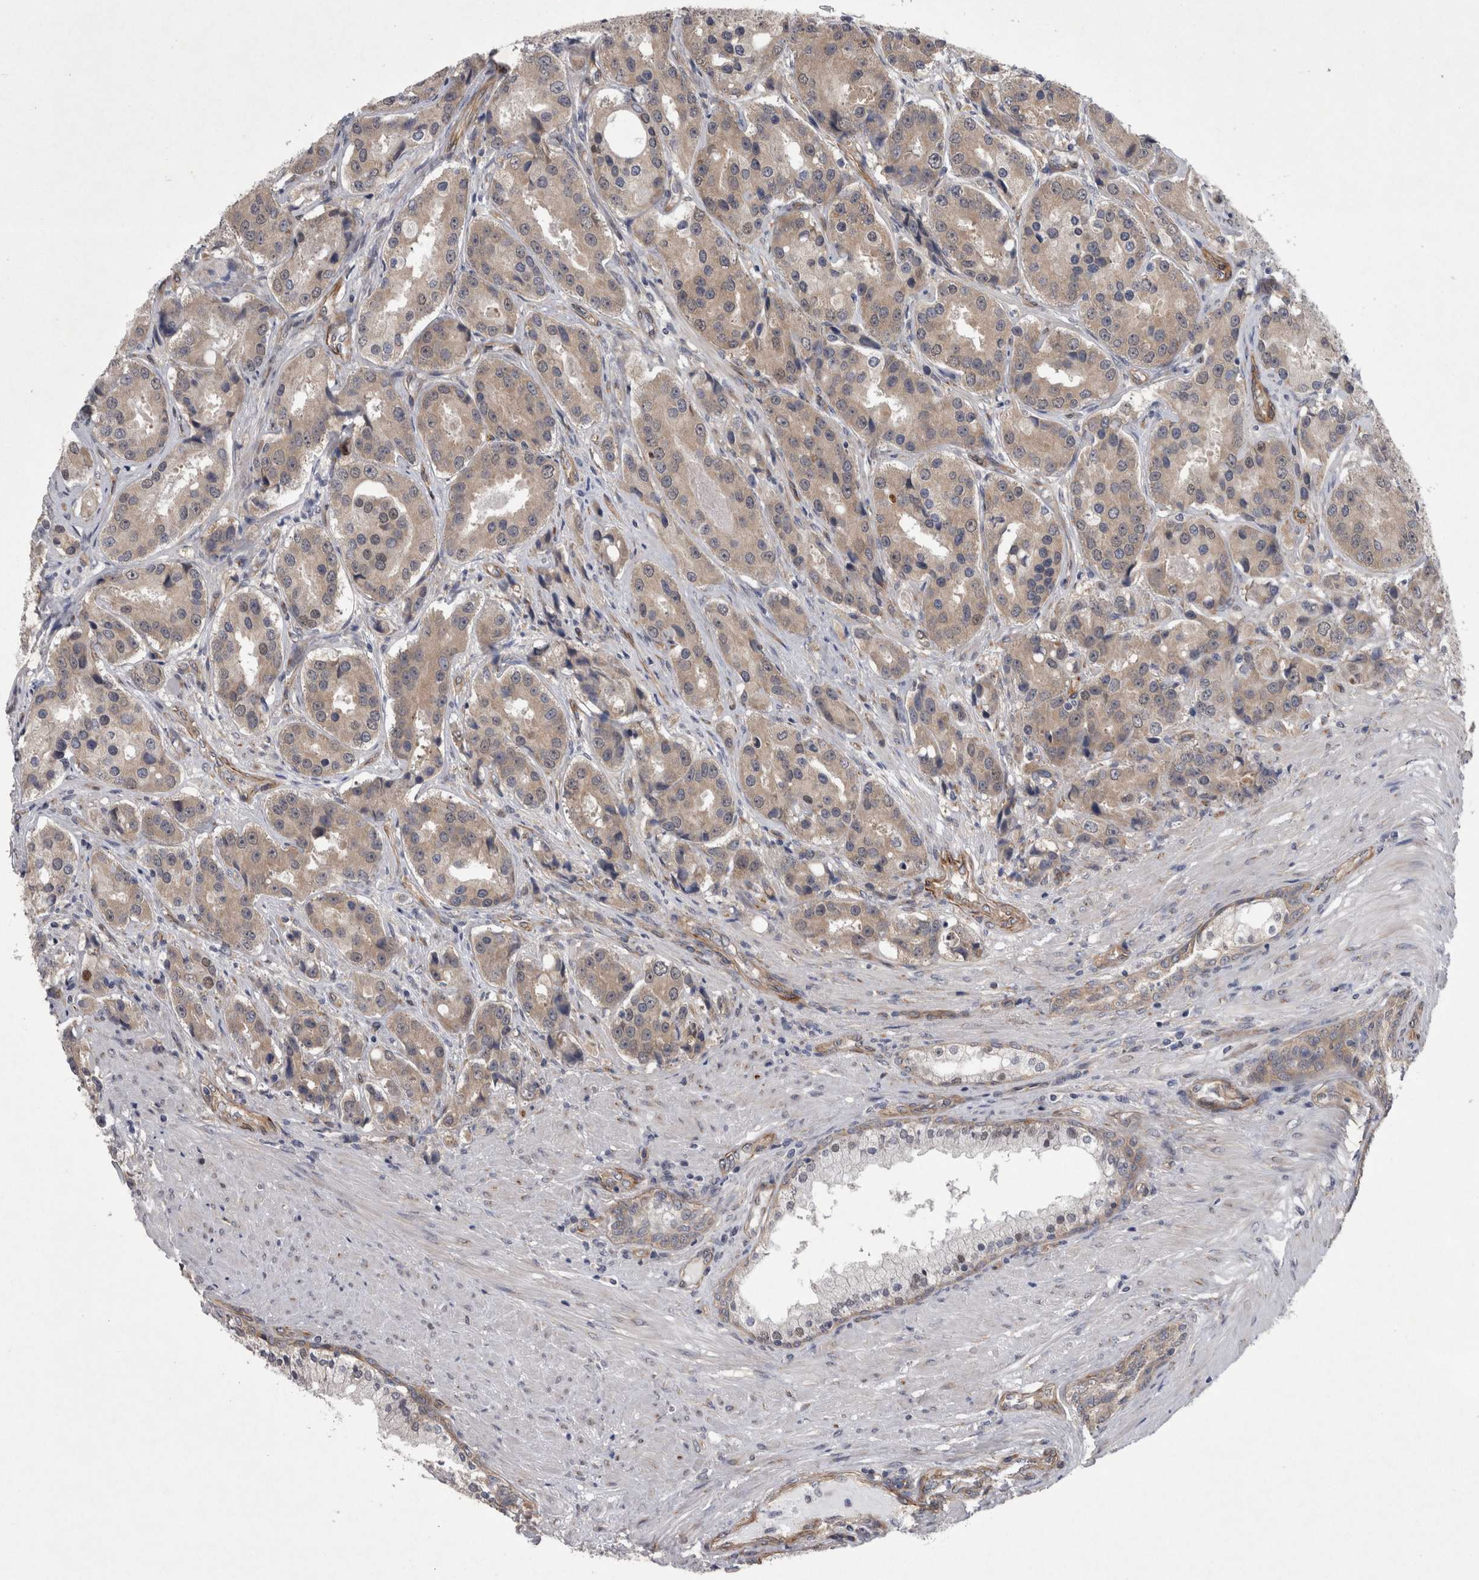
{"staining": {"intensity": "weak", "quantity": "25%-75%", "location": "cytoplasmic/membranous"}, "tissue": "prostate cancer", "cell_type": "Tumor cells", "image_type": "cancer", "snomed": [{"axis": "morphology", "description": "Adenocarcinoma, High grade"}, {"axis": "topography", "description": "Prostate"}], "caption": "This micrograph exhibits IHC staining of human adenocarcinoma (high-grade) (prostate), with low weak cytoplasmic/membranous staining in approximately 25%-75% of tumor cells.", "gene": "DDX6", "patient": {"sex": "male", "age": 60}}